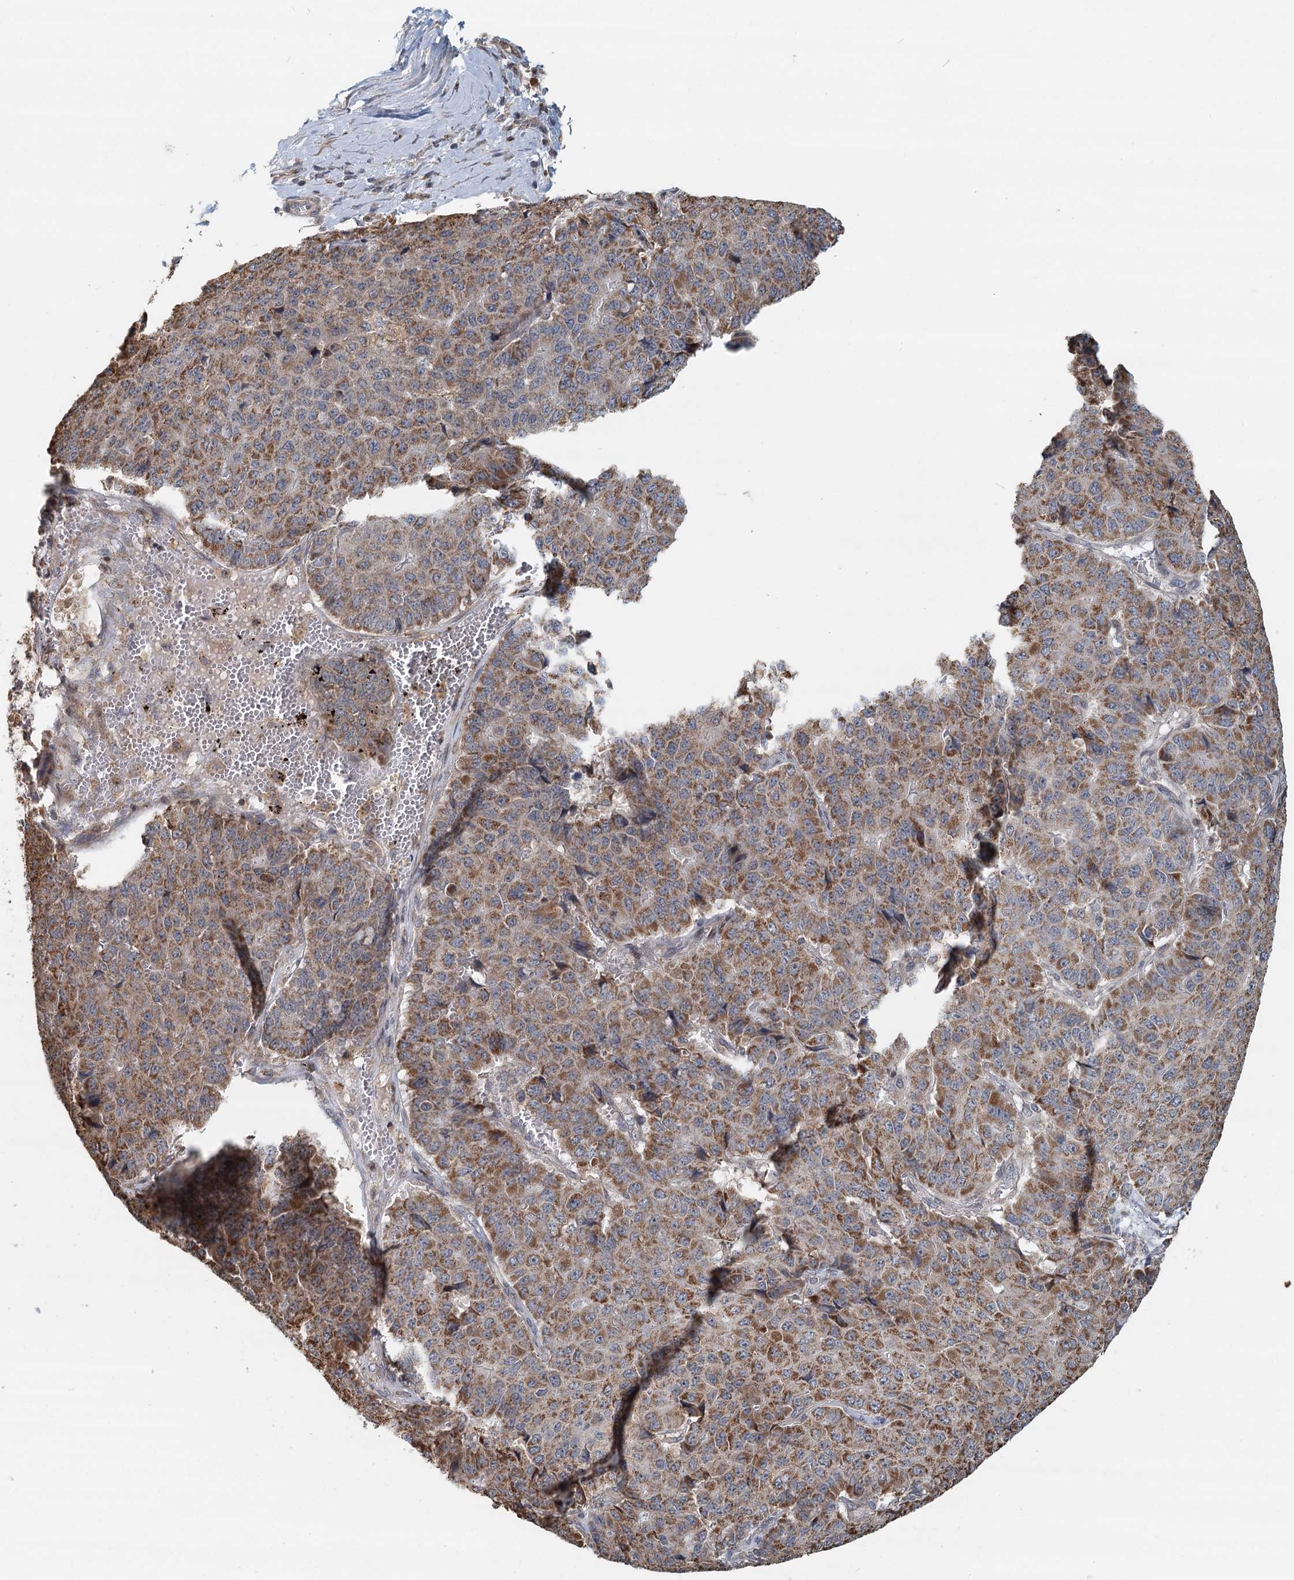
{"staining": {"intensity": "moderate", "quantity": ">75%", "location": "cytoplasmic/membranous"}, "tissue": "pancreatic cancer", "cell_type": "Tumor cells", "image_type": "cancer", "snomed": [{"axis": "morphology", "description": "Adenocarcinoma, NOS"}, {"axis": "topography", "description": "Pancreas"}], "caption": "Approximately >75% of tumor cells in pancreatic adenocarcinoma demonstrate moderate cytoplasmic/membranous protein expression as visualized by brown immunohistochemical staining.", "gene": "RNF111", "patient": {"sex": "male", "age": 50}}